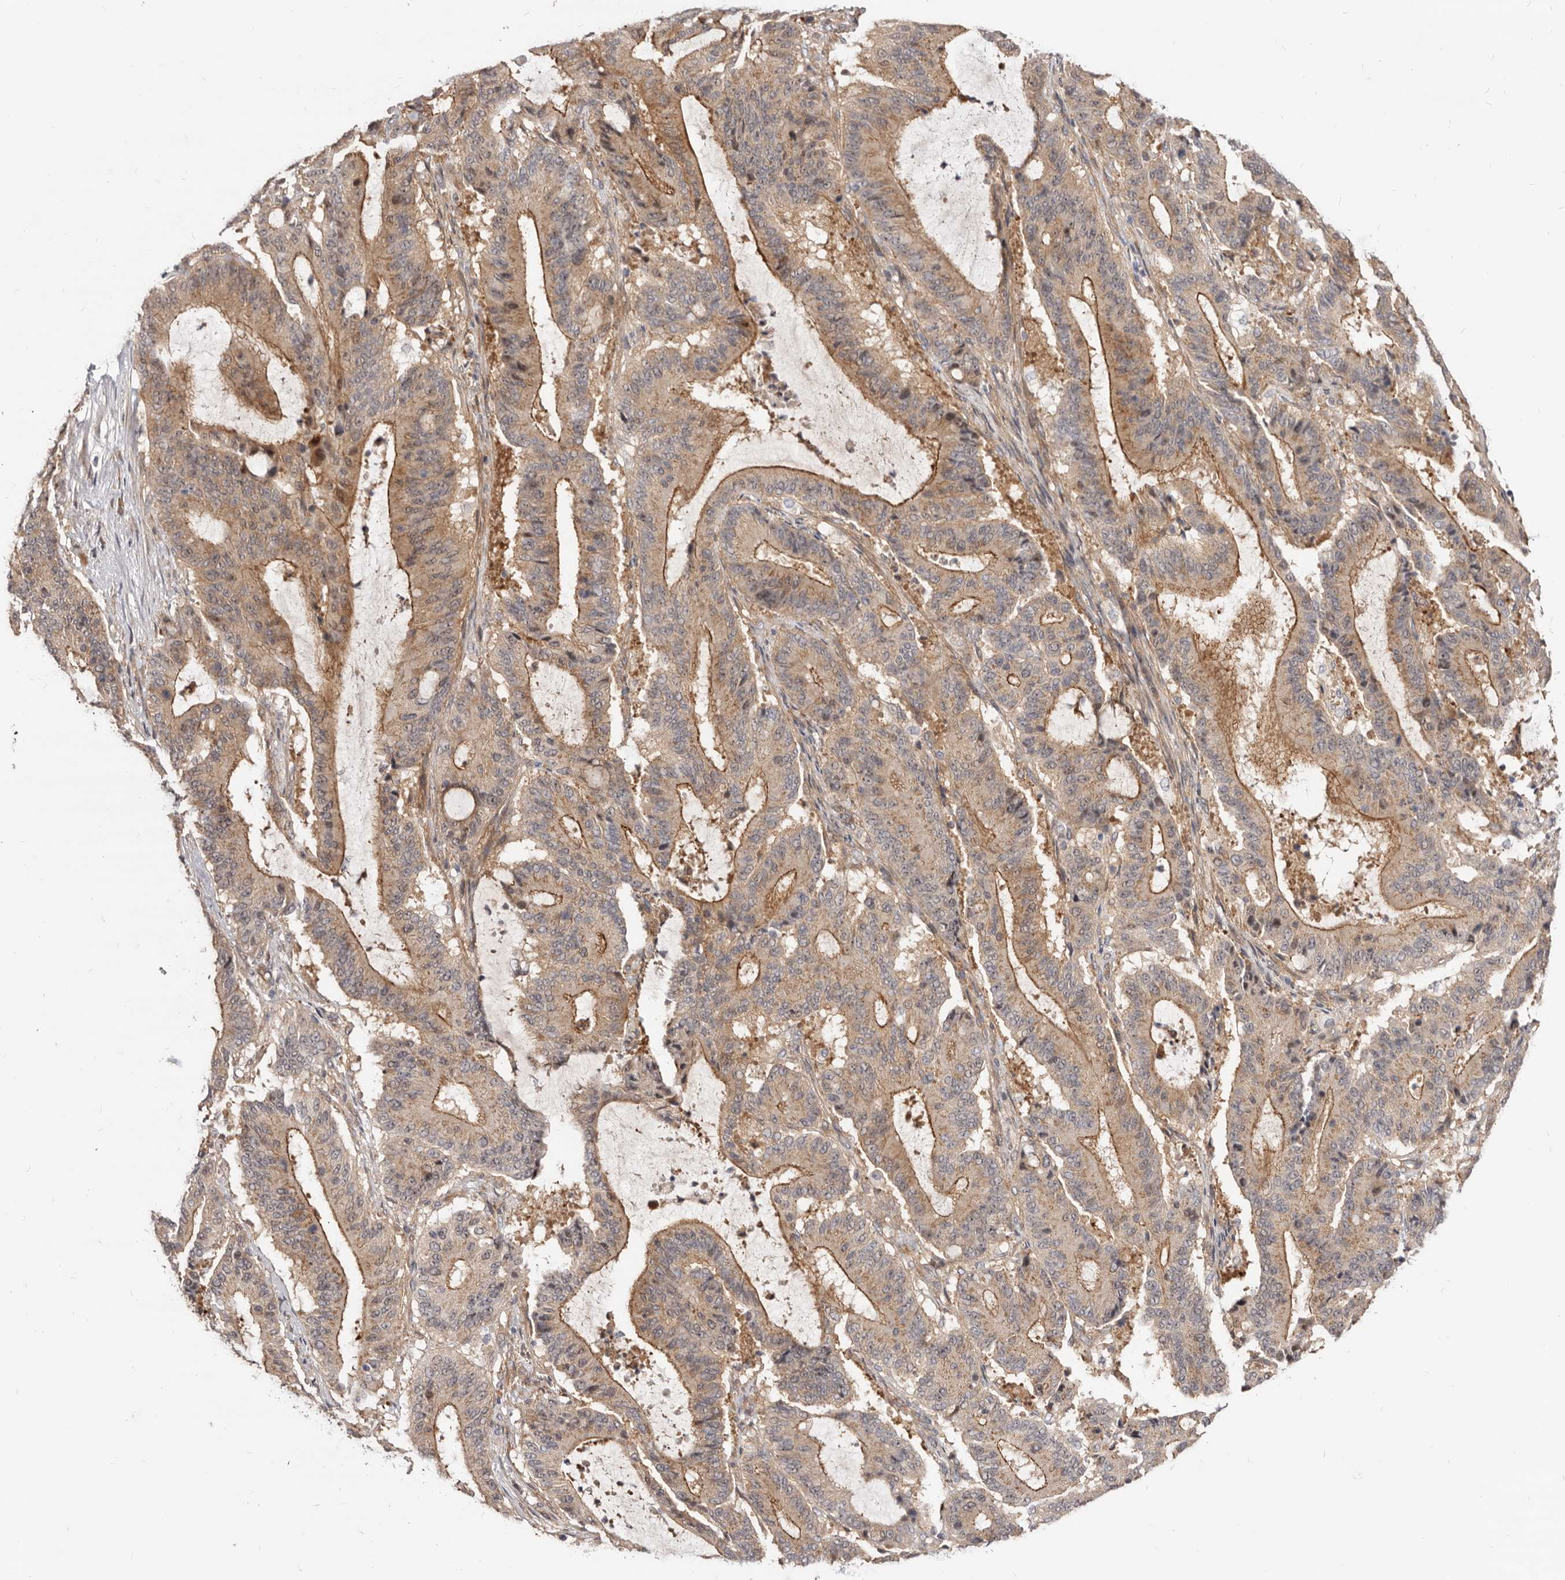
{"staining": {"intensity": "moderate", "quantity": "25%-75%", "location": "cytoplasmic/membranous"}, "tissue": "liver cancer", "cell_type": "Tumor cells", "image_type": "cancer", "snomed": [{"axis": "morphology", "description": "Cholangiocarcinoma"}, {"axis": "topography", "description": "Liver"}], "caption": "High-magnification brightfield microscopy of cholangiocarcinoma (liver) stained with DAB (3,3'-diaminobenzidine) (brown) and counterstained with hematoxylin (blue). tumor cells exhibit moderate cytoplasmic/membranous staining is appreciated in approximately25%-75% of cells.", "gene": "GPATCH4", "patient": {"sex": "female", "age": 73}}